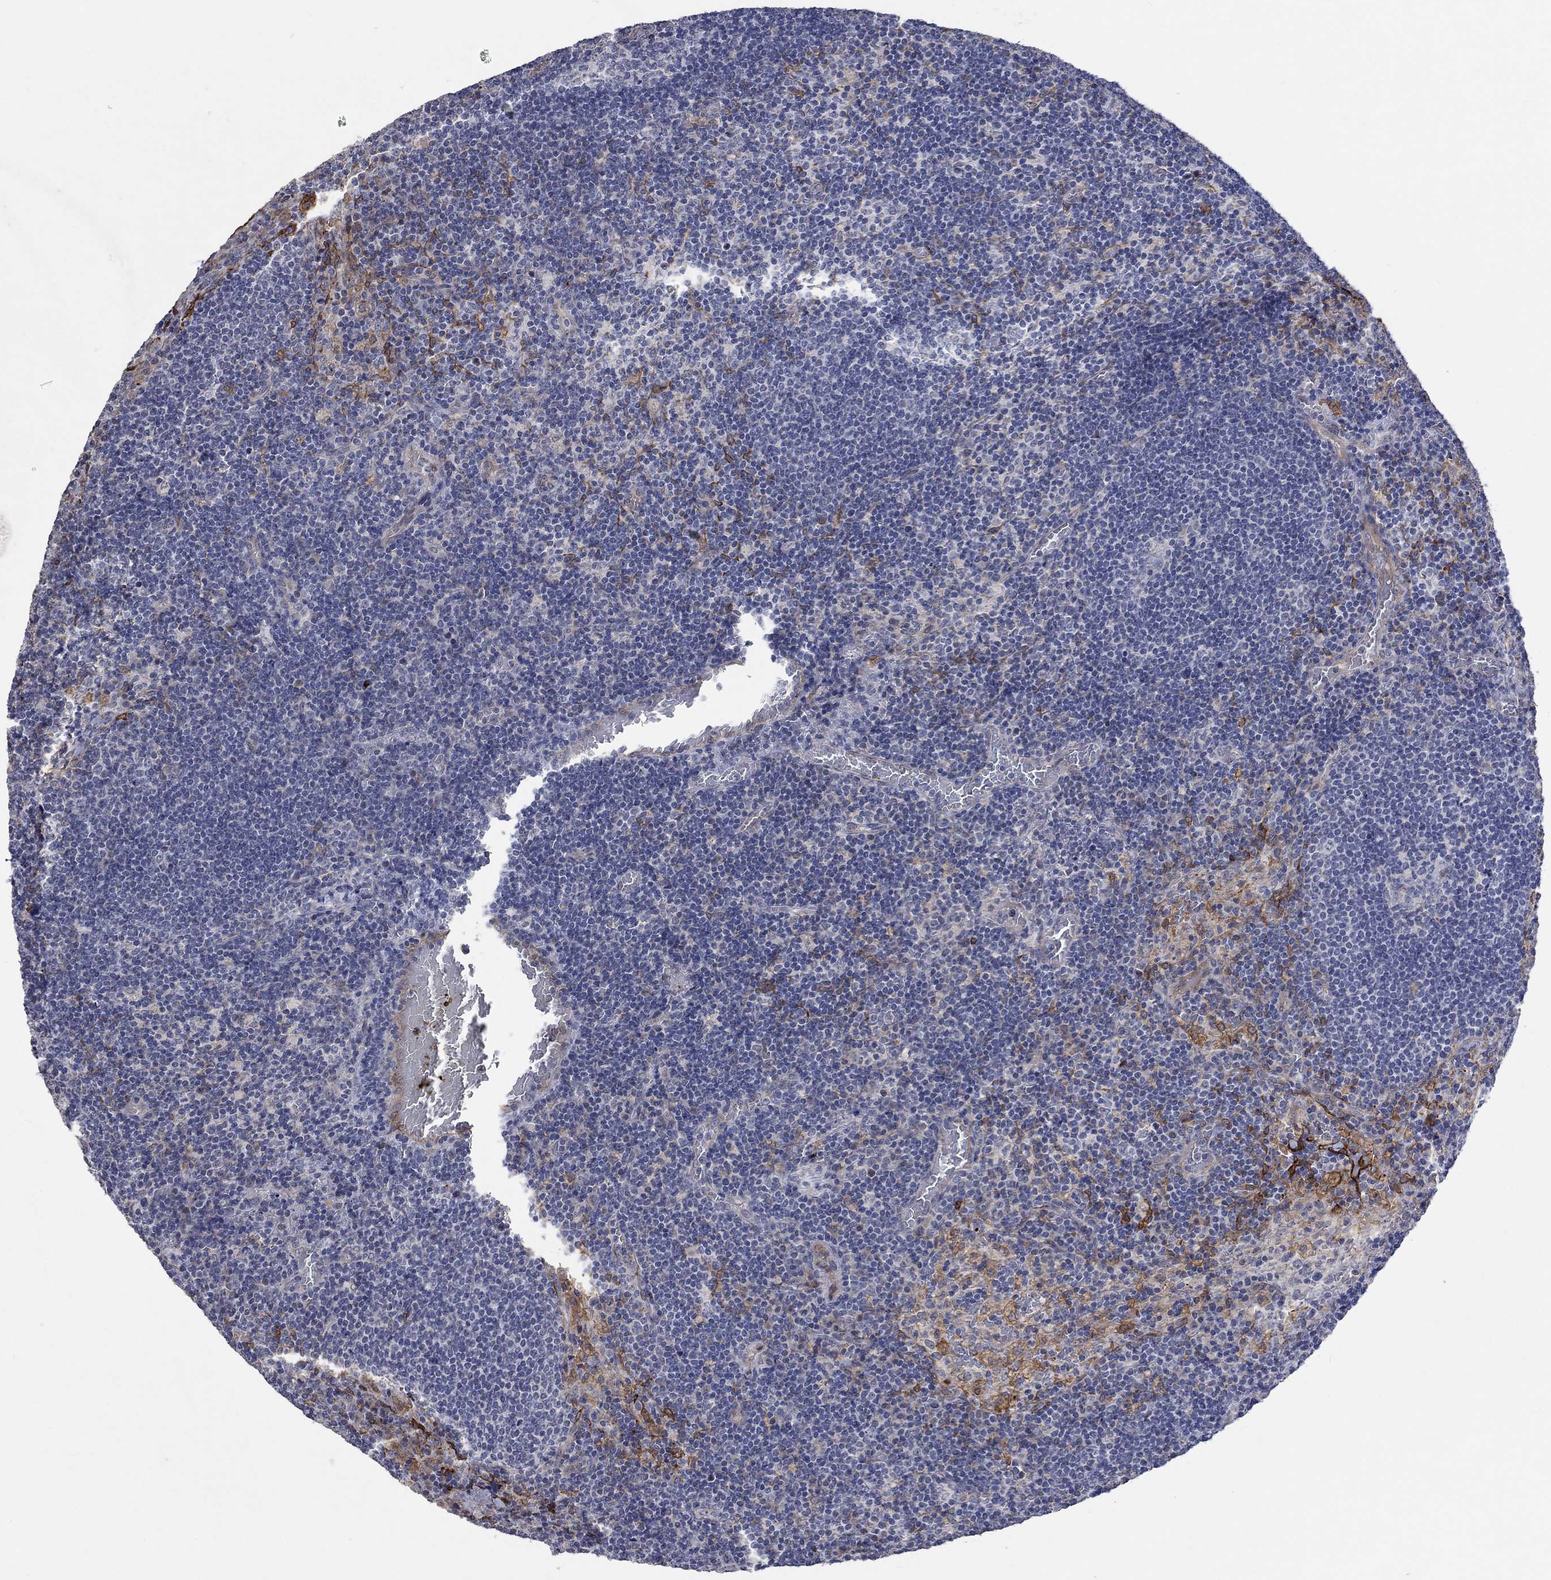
{"staining": {"intensity": "negative", "quantity": "none", "location": "none"}, "tissue": "lymph node", "cell_type": "Germinal center cells", "image_type": "normal", "snomed": [{"axis": "morphology", "description": "Normal tissue, NOS"}, {"axis": "topography", "description": "Lymph node"}], "caption": "Germinal center cells show no significant protein staining in unremarkable lymph node.", "gene": "TGM2", "patient": {"sex": "male", "age": 63}}